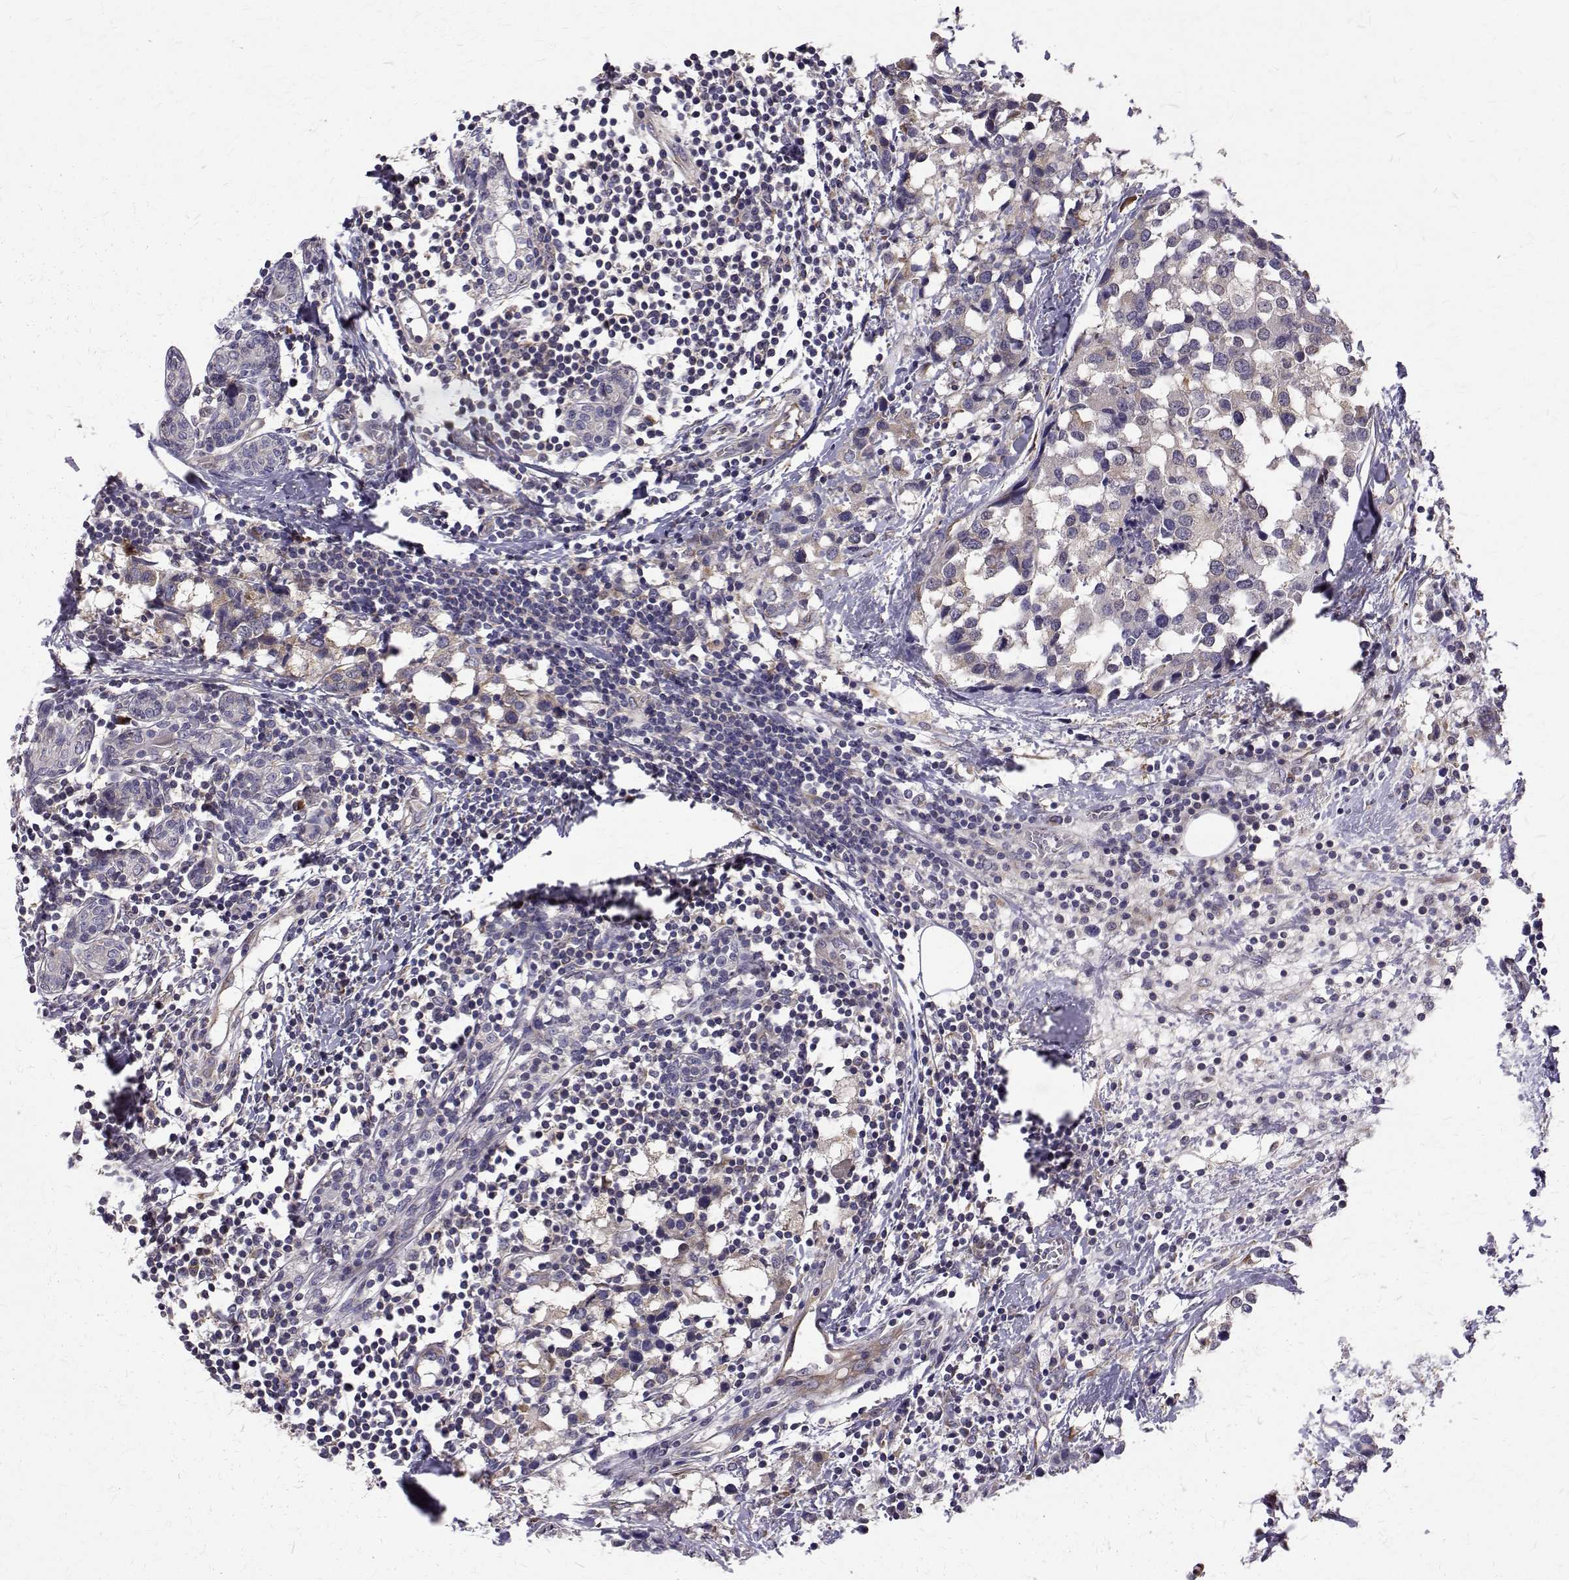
{"staining": {"intensity": "weak", "quantity": "25%-75%", "location": "cytoplasmic/membranous"}, "tissue": "breast cancer", "cell_type": "Tumor cells", "image_type": "cancer", "snomed": [{"axis": "morphology", "description": "Lobular carcinoma"}, {"axis": "topography", "description": "Breast"}], "caption": "A brown stain shows weak cytoplasmic/membranous positivity of a protein in breast lobular carcinoma tumor cells. (Brightfield microscopy of DAB IHC at high magnification).", "gene": "ARFGAP1", "patient": {"sex": "female", "age": 59}}